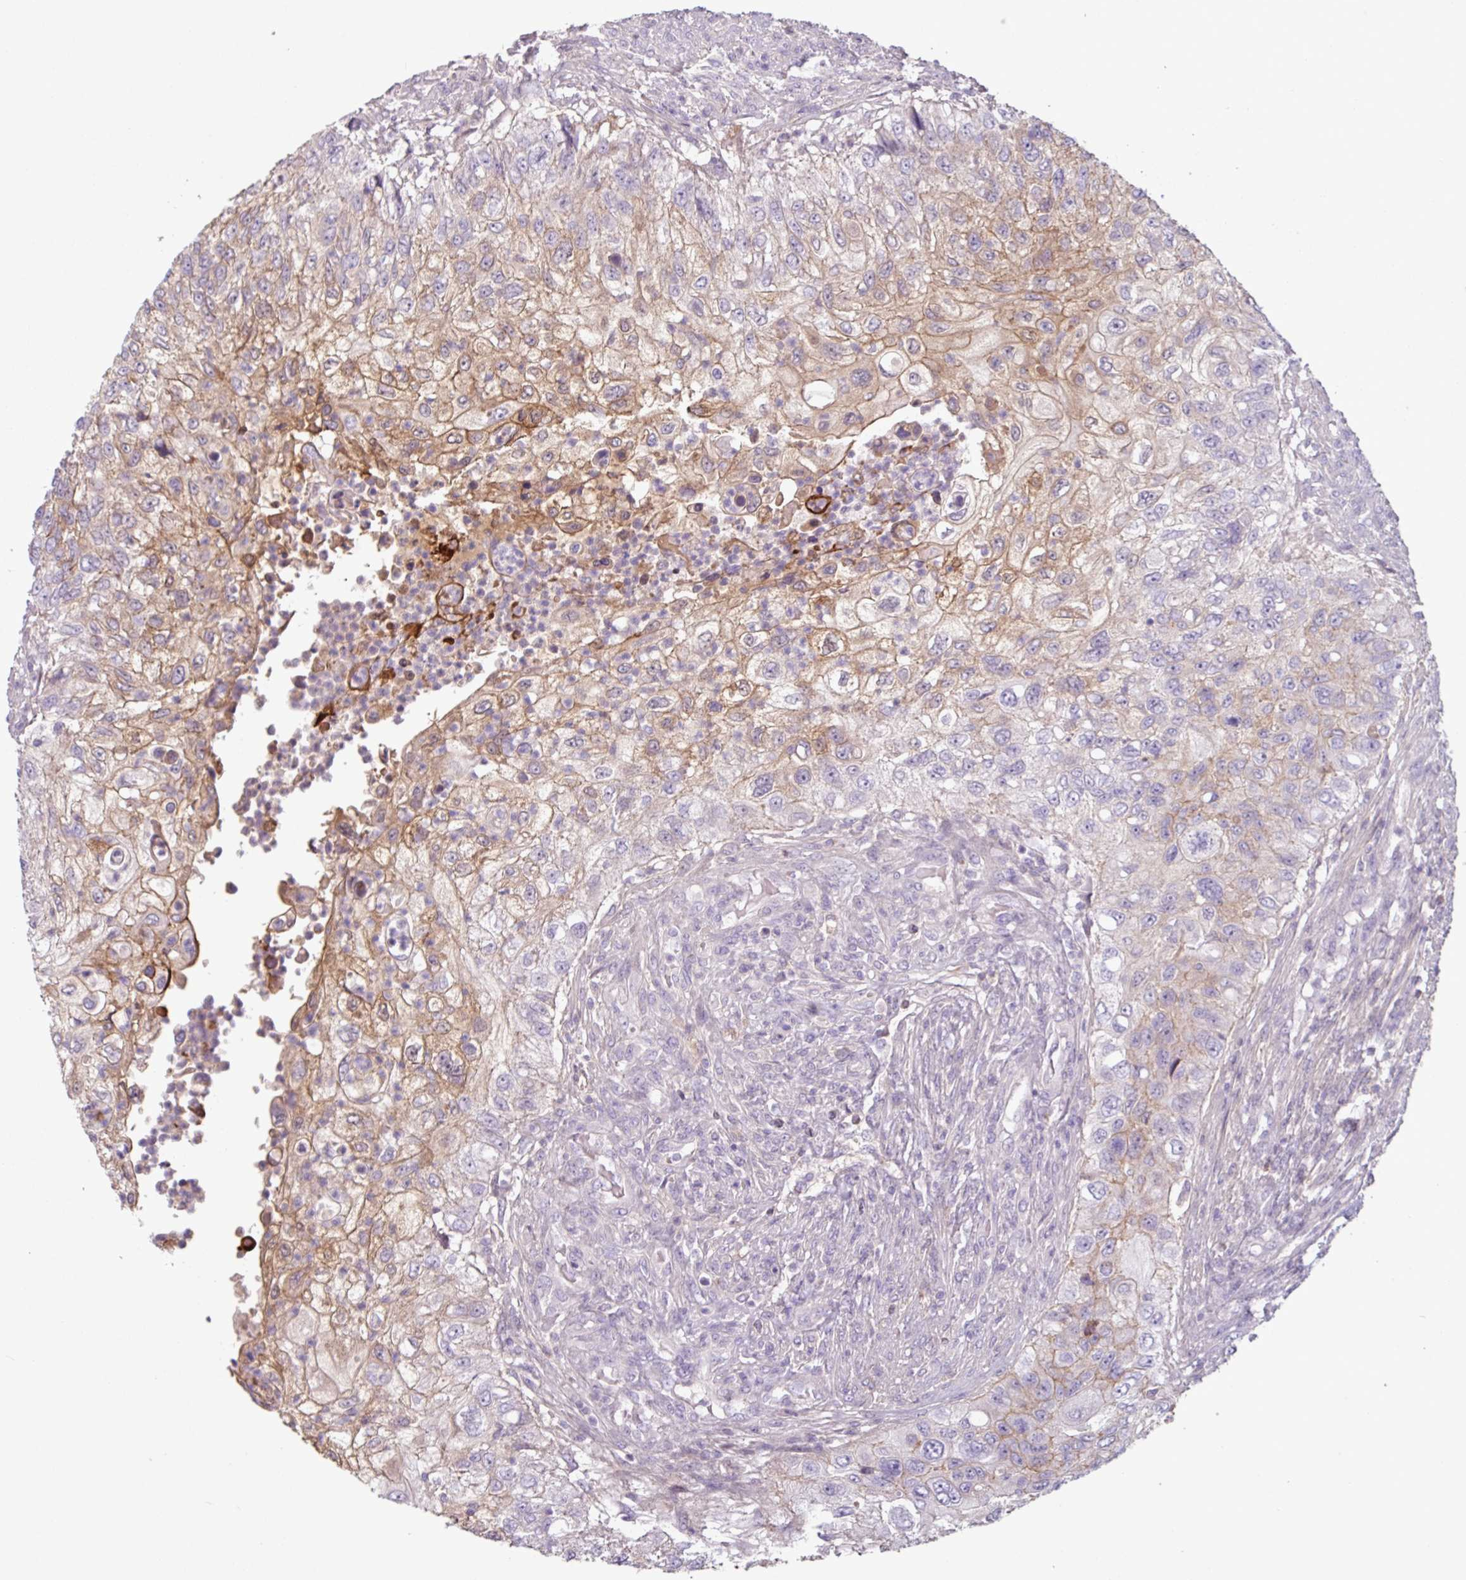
{"staining": {"intensity": "moderate", "quantity": "25%-75%", "location": "cytoplasmic/membranous"}, "tissue": "urothelial cancer", "cell_type": "Tumor cells", "image_type": "cancer", "snomed": [{"axis": "morphology", "description": "Urothelial carcinoma, High grade"}, {"axis": "topography", "description": "Urinary bladder"}], "caption": "Tumor cells demonstrate medium levels of moderate cytoplasmic/membranous positivity in about 25%-75% of cells in high-grade urothelial carcinoma. (Stains: DAB (3,3'-diaminobenzidine) in brown, nuclei in blue, Microscopy: brightfield microscopy at high magnification).", "gene": "C4B", "patient": {"sex": "female", "age": 60}}